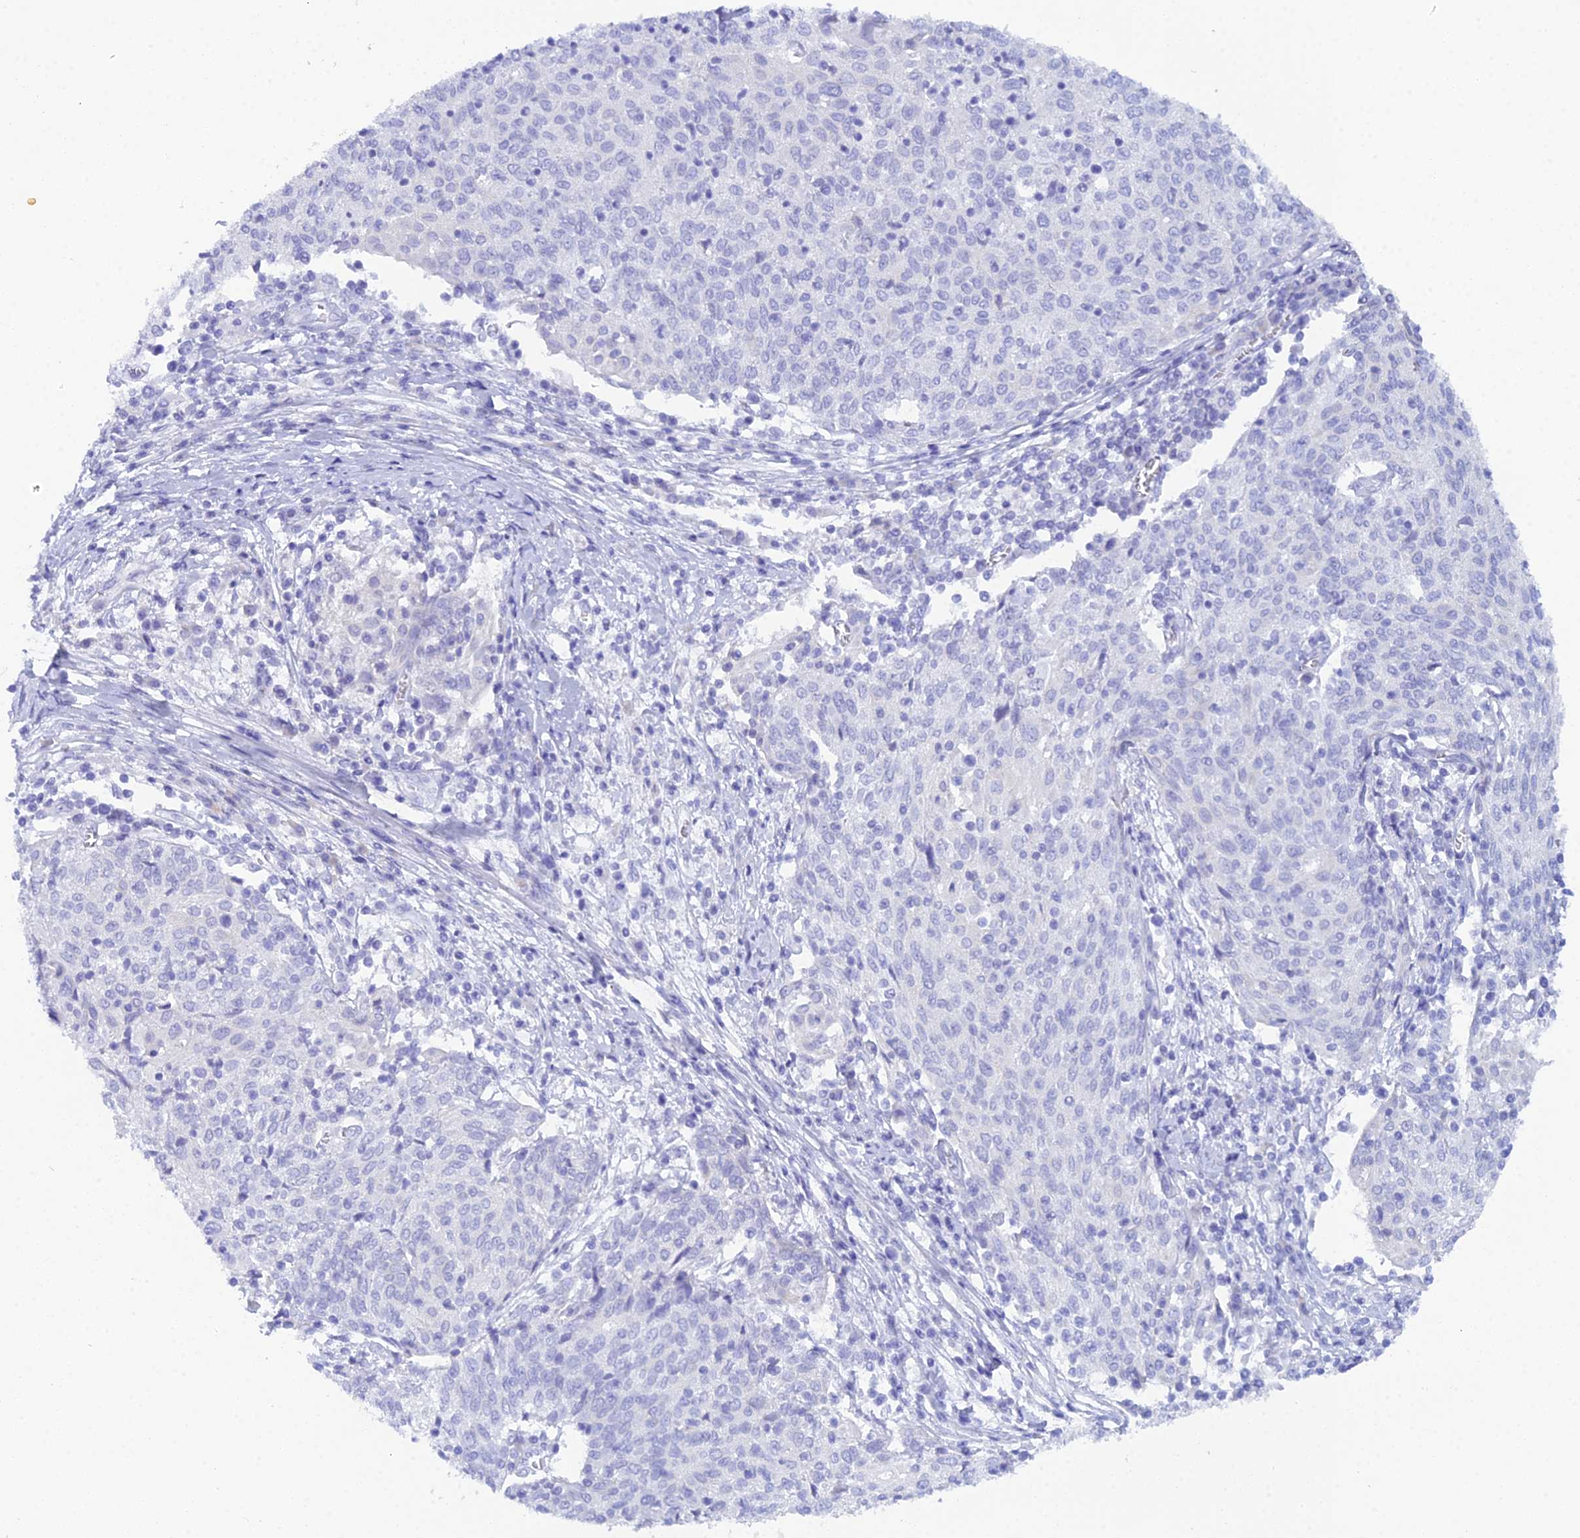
{"staining": {"intensity": "negative", "quantity": "none", "location": "none"}, "tissue": "cervical cancer", "cell_type": "Tumor cells", "image_type": "cancer", "snomed": [{"axis": "morphology", "description": "Squamous cell carcinoma, NOS"}, {"axis": "topography", "description": "Cervix"}], "caption": "This image is of cervical cancer (squamous cell carcinoma) stained with immunohistochemistry to label a protein in brown with the nuclei are counter-stained blue. There is no expression in tumor cells. (Brightfield microscopy of DAB (3,3'-diaminobenzidine) immunohistochemistry at high magnification).", "gene": "REG1A", "patient": {"sex": "female", "age": 52}}